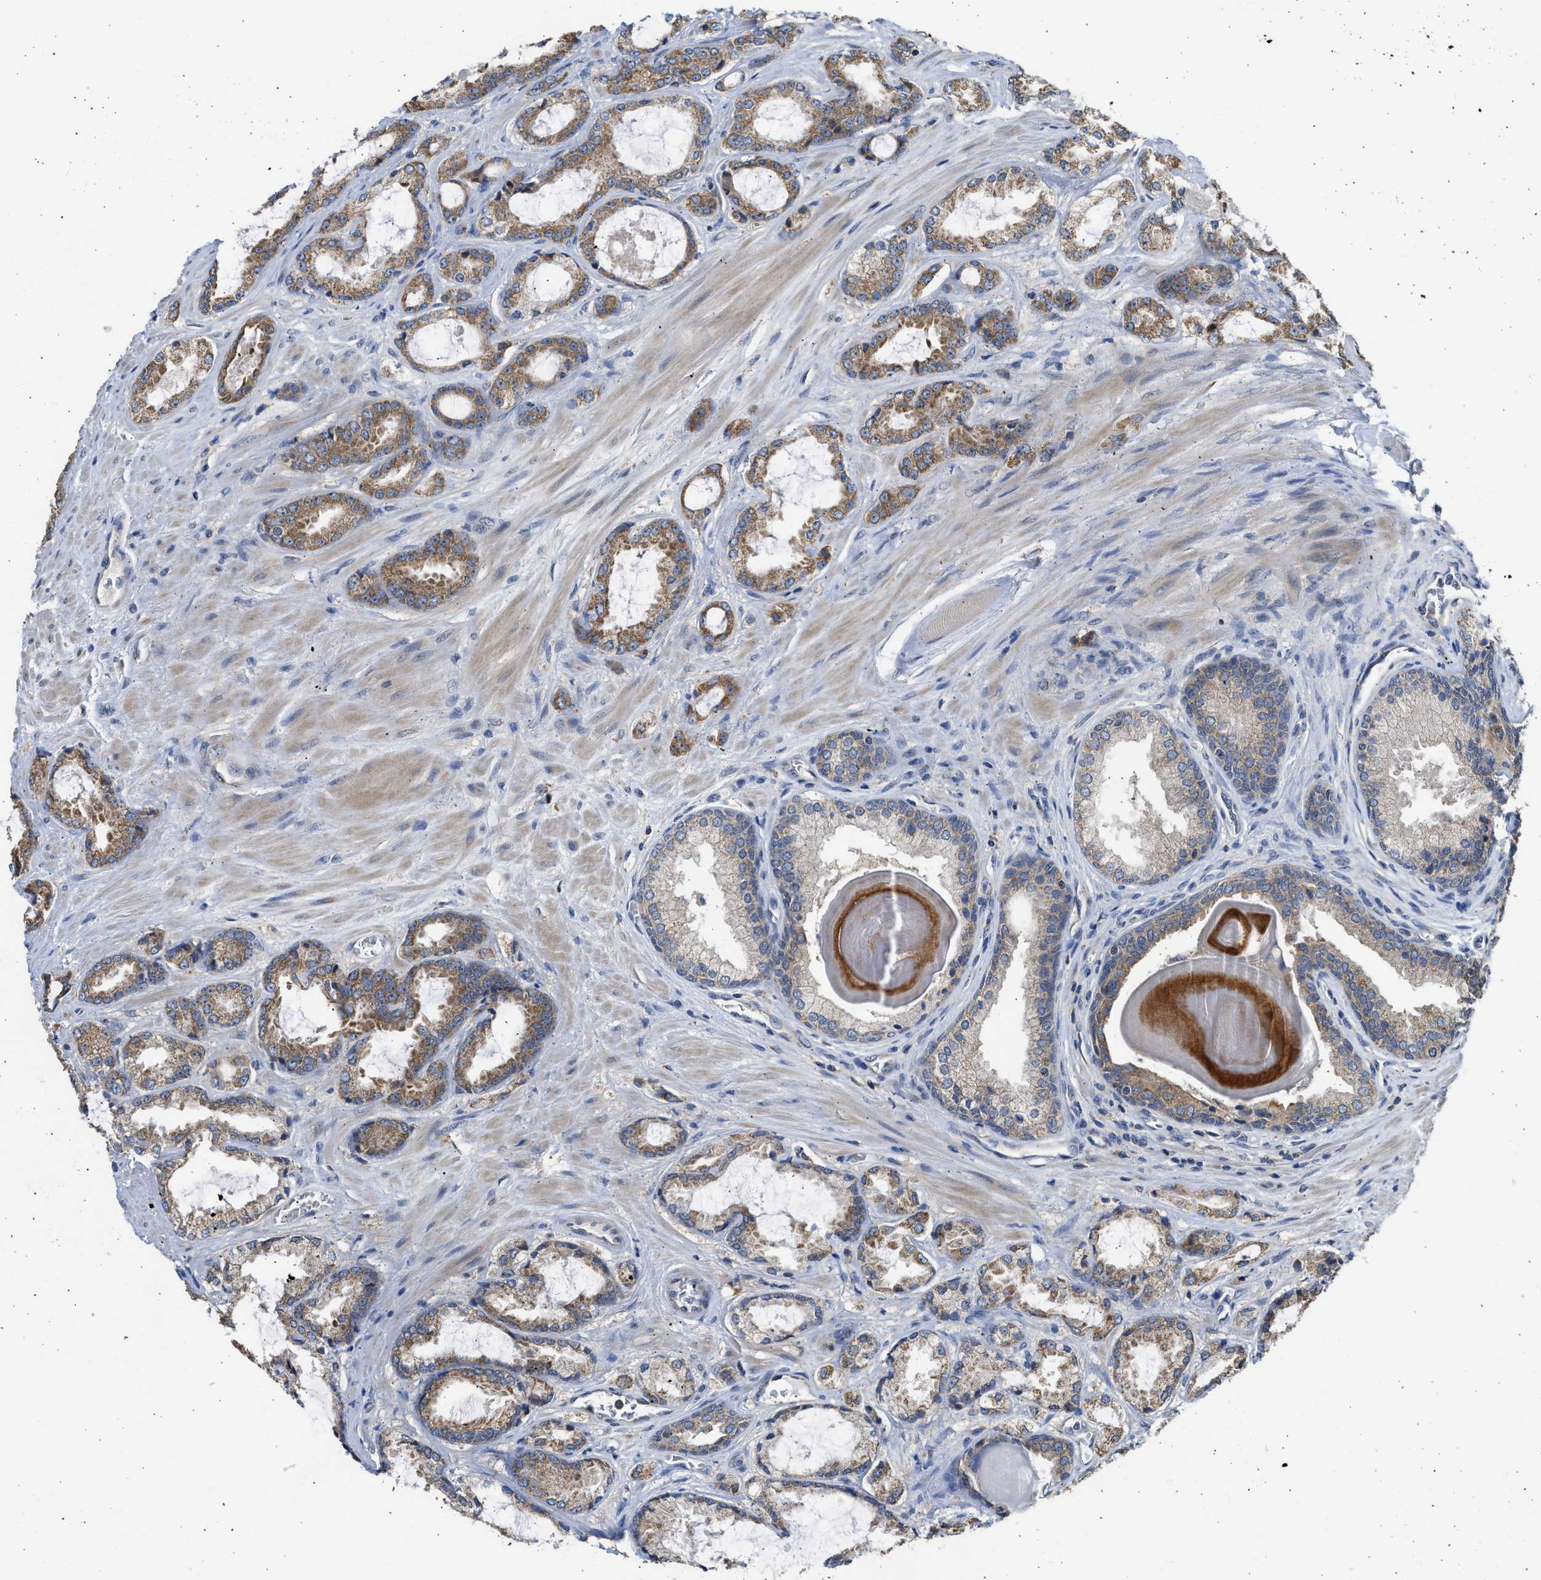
{"staining": {"intensity": "moderate", "quantity": ">75%", "location": "cytoplasmic/membranous"}, "tissue": "prostate cancer", "cell_type": "Tumor cells", "image_type": "cancer", "snomed": [{"axis": "morphology", "description": "Adenocarcinoma, High grade"}, {"axis": "topography", "description": "Prostate"}], "caption": "Immunohistochemistry photomicrograph of neoplastic tissue: prostate cancer stained using immunohistochemistry shows medium levels of moderate protein expression localized specifically in the cytoplasmic/membranous of tumor cells, appearing as a cytoplasmic/membranous brown color.", "gene": "CYP1A1", "patient": {"sex": "male", "age": 65}}